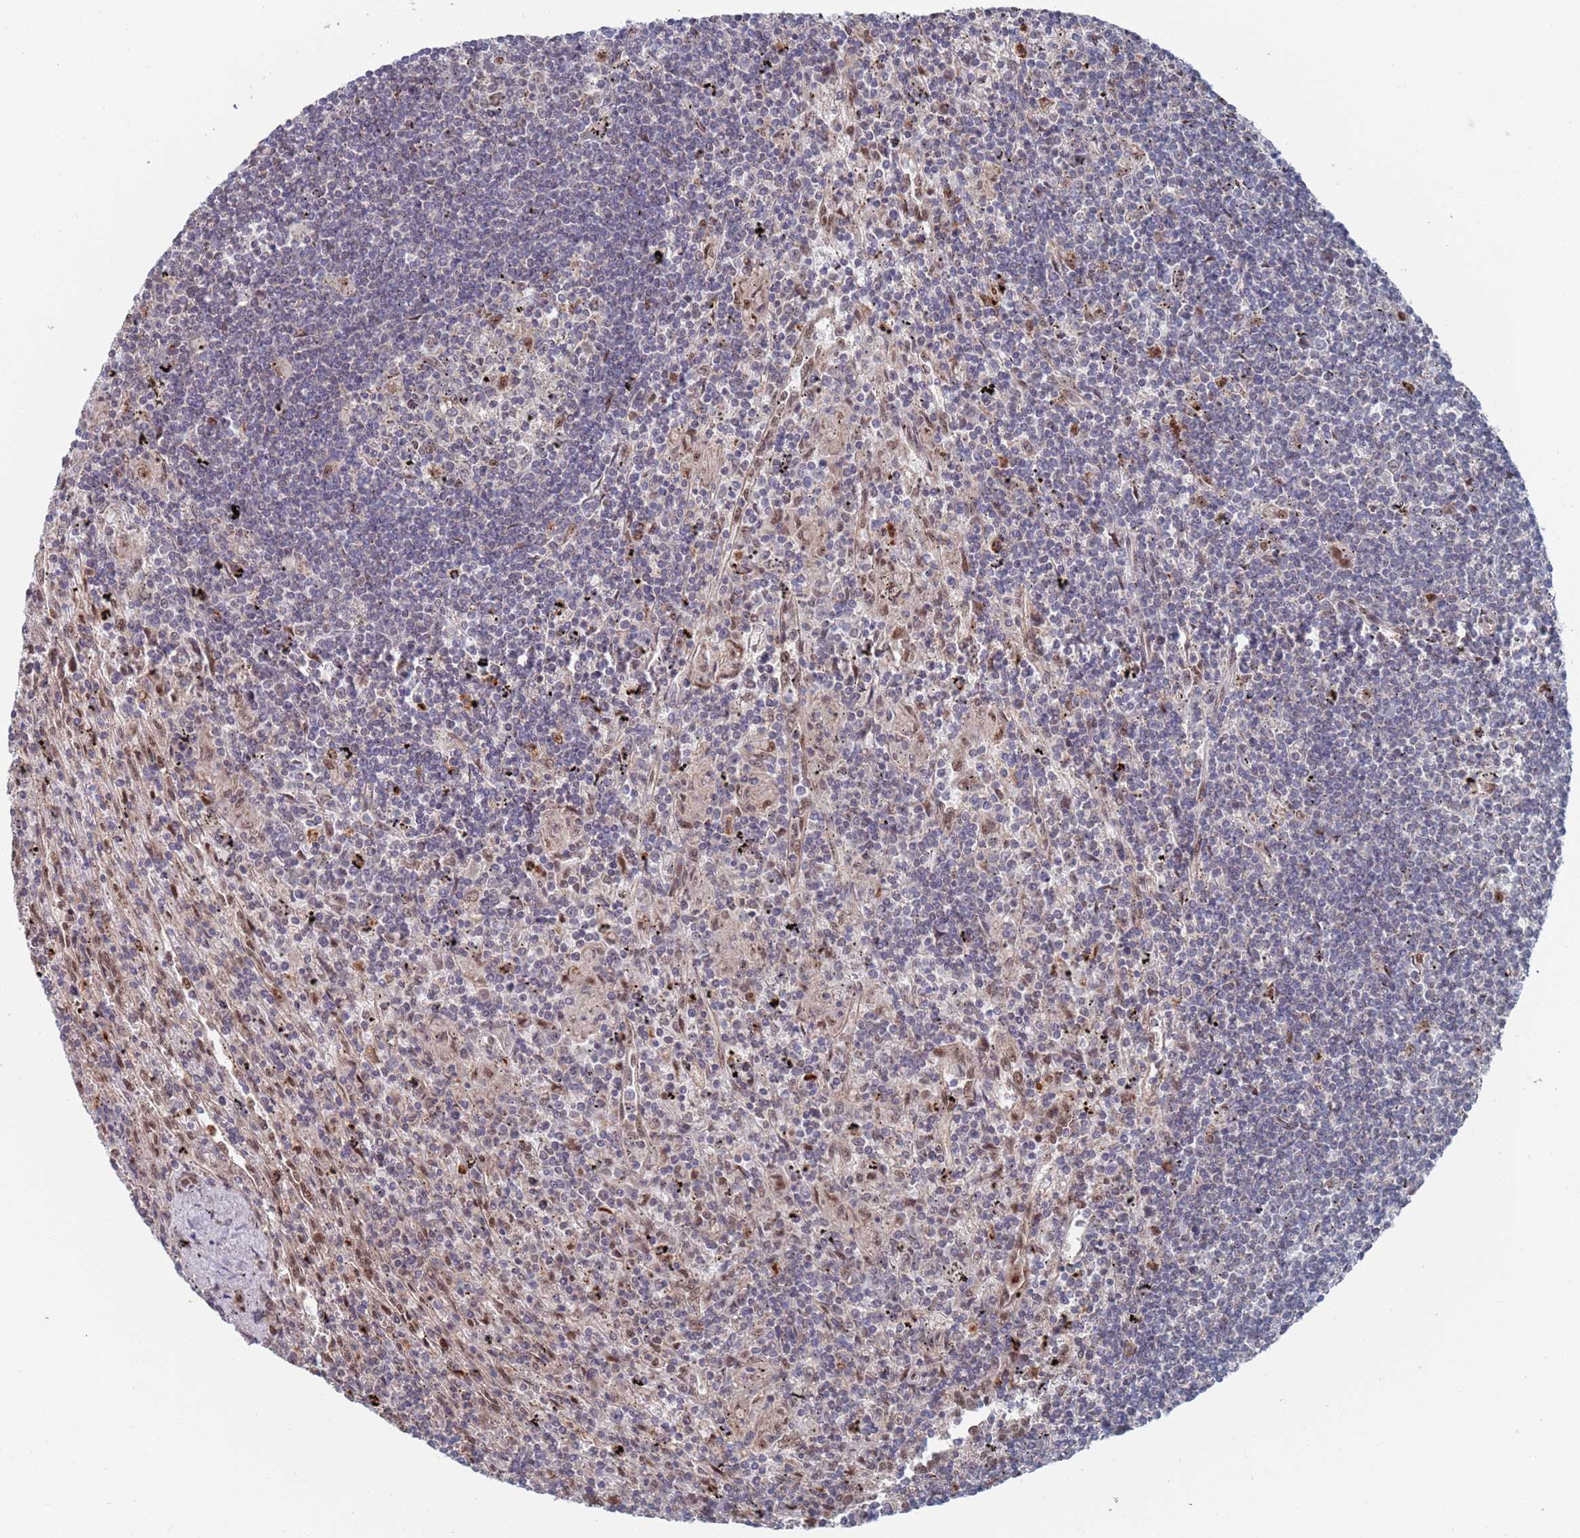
{"staining": {"intensity": "negative", "quantity": "none", "location": "none"}, "tissue": "lymphoma", "cell_type": "Tumor cells", "image_type": "cancer", "snomed": [{"axis": "morphology", "description": "Malignant lymphoma, non-Hodgkin's type, Low grade"}, {"axis": "topography", "description": "Spleen"}], "caption": "Immunohistochemical staining of low-grade malignant lymphoma, non-Hodgkin's type displays no significant positivity in tumor cells.", "gene": "RPP25", "patient": {"sex": "male", "age": 76}}